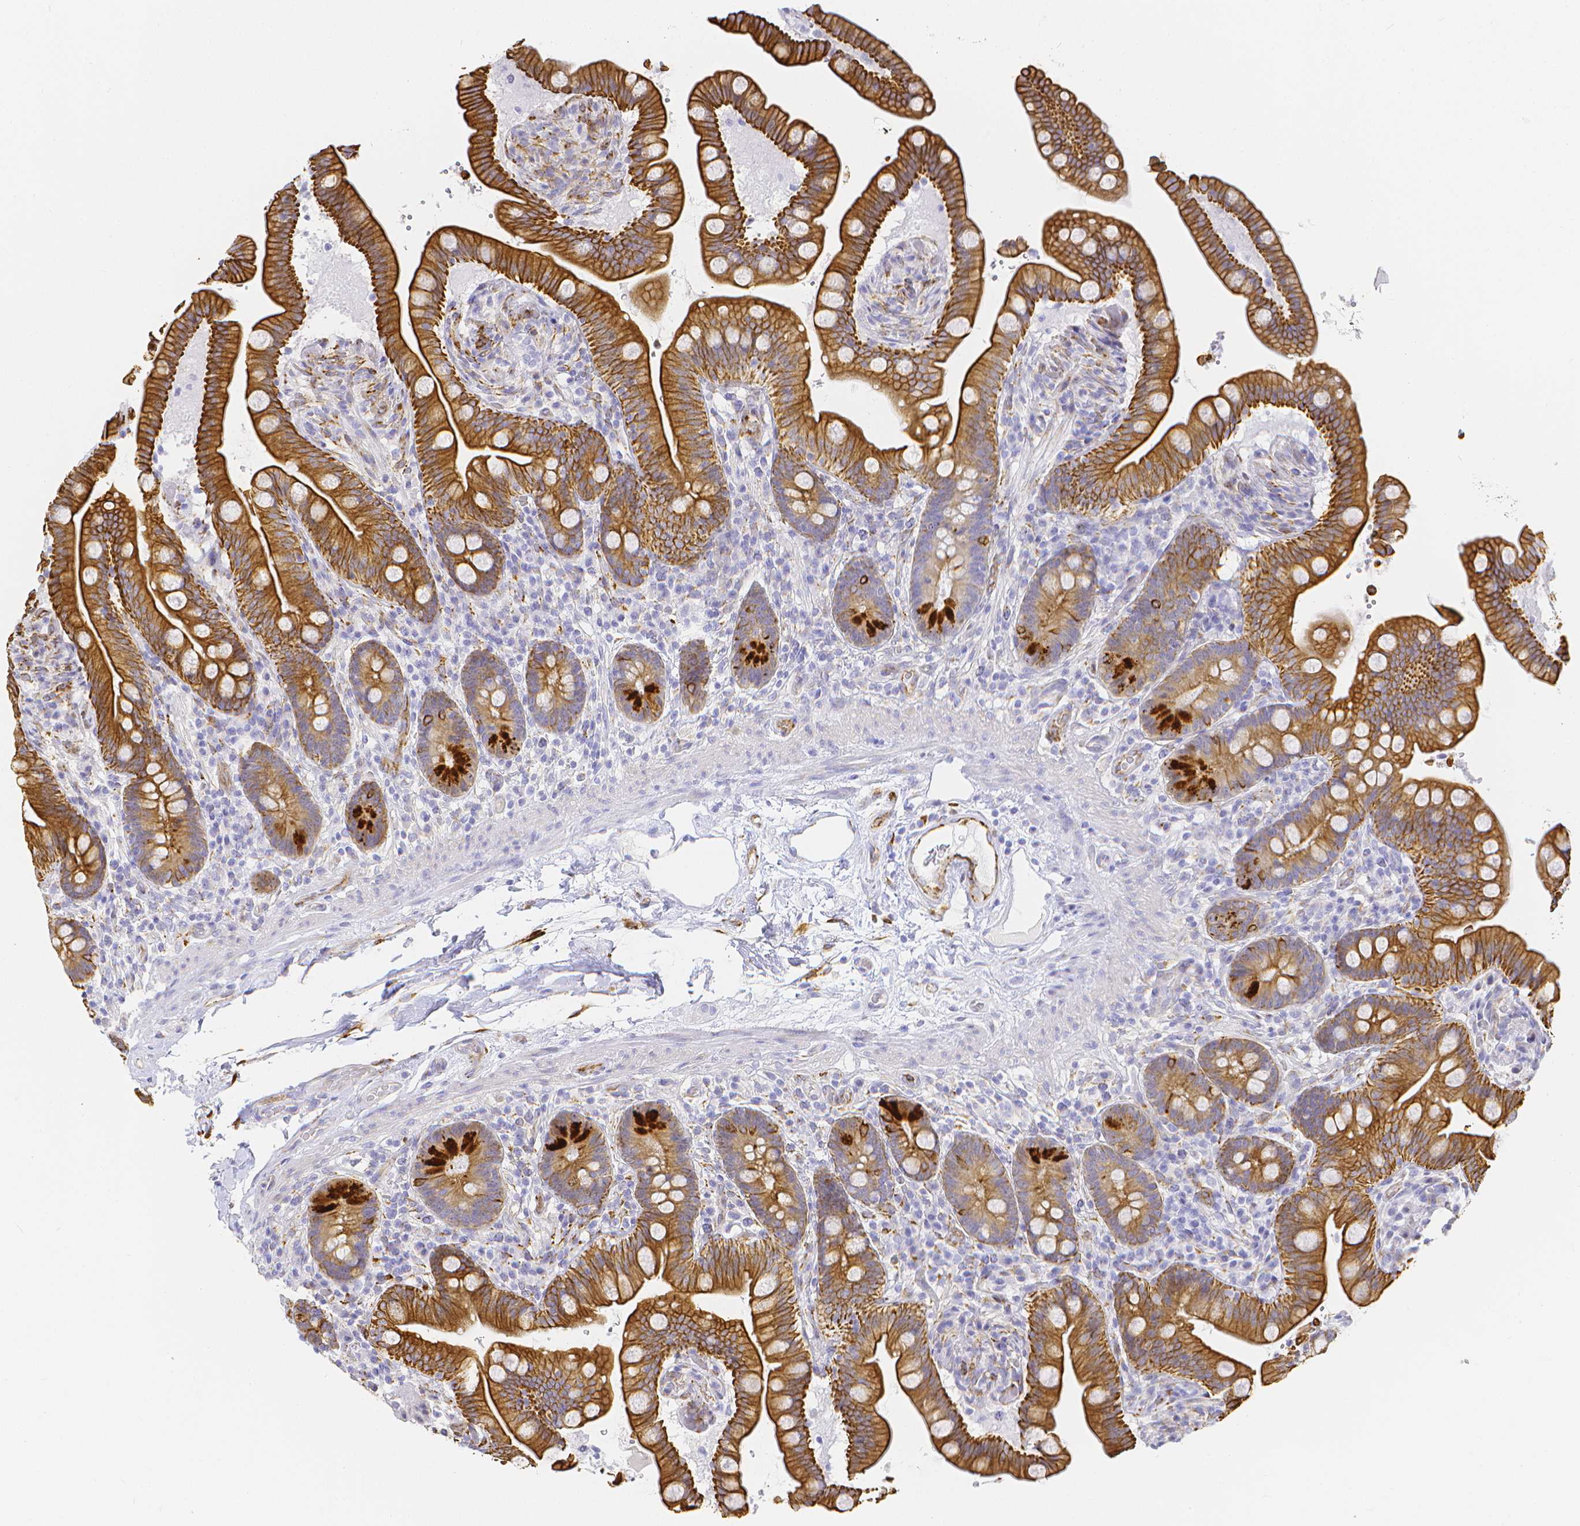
{"staining": {"intensity": "moderate", "quantity": ">75%", "location": "cytoplasmic/membranous"}, "tissue": "colon", "cell_type": "Endothelial cells", "image_type": "normal", "snomed": [{"axis": "morphology", "description": "Normal tissue, NOS"}, {"axis": "topography", "description": "Smooth muscle"}, {"axis": "topography", "description": "Colon"}], "caption": "IHC of benign colon reveals medium levels of moderate cytoplasmic/membranous staining in about >75% of endothelial cells.", "gene": "SMURF1", "patient": {"sex": "male", "age": 73}}